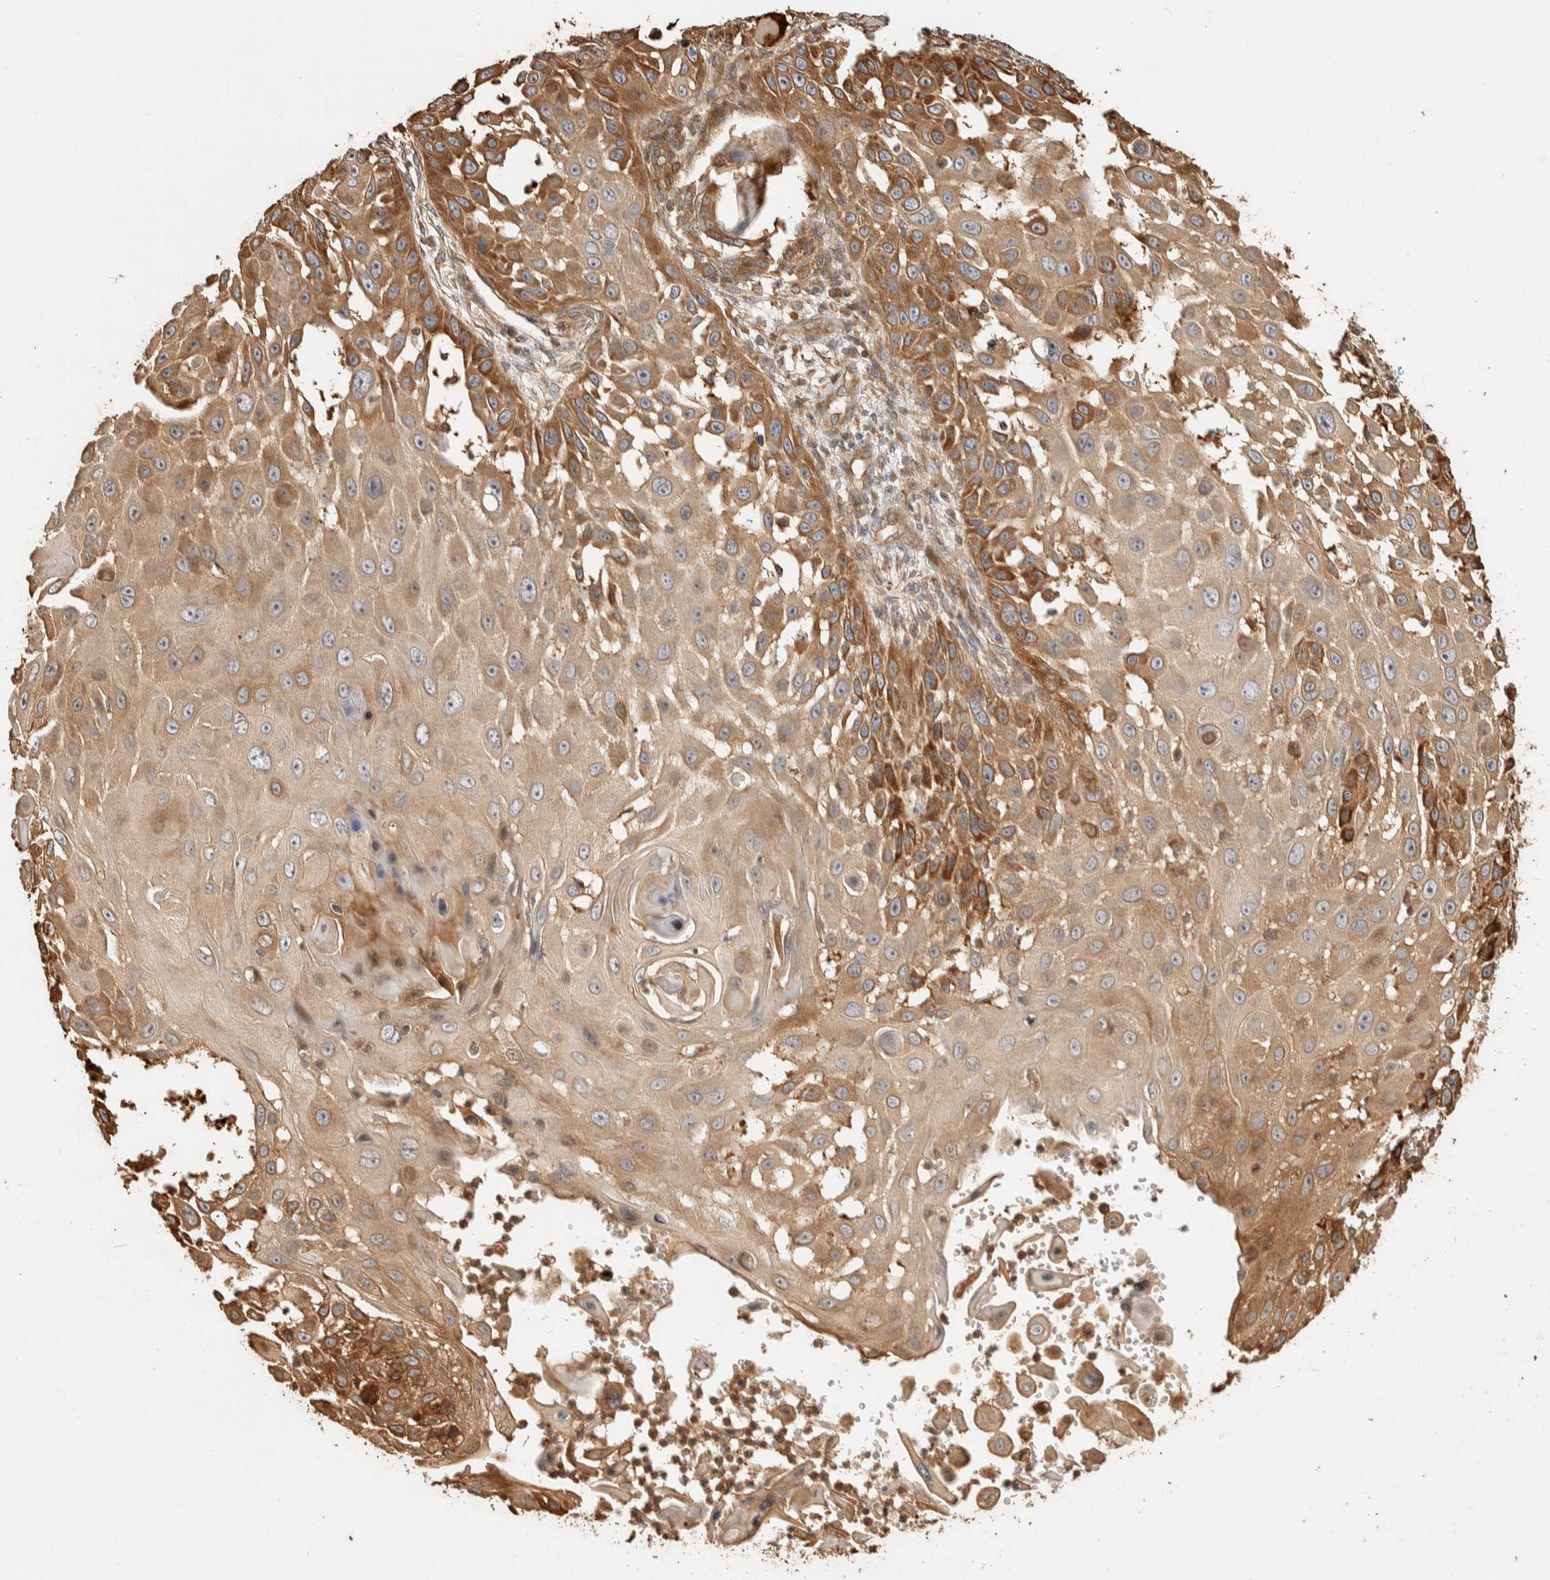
{"staining": {"intensity": "moderate", "quantity": ">75%", "location": "cytoplasmic/membranous"}, "tissue": "skin cancer", "cell_type": "Tumor cells", "image_type": "cancer", "snomed": [{"axis": "morphology", "description": "Squamous cell carcinoma, NOS"}, {"axis": "topography", "description": "Skin"}], "caption": "Squamous cell carcinoma (skin) was stained to show a protein in brown. There is medium levels of moderate cytoplasmic/membranous positivity in approximately >75% of tumor cells.", "gene": "EXOC7", "patient": {"sex": "female", "age": 44}}